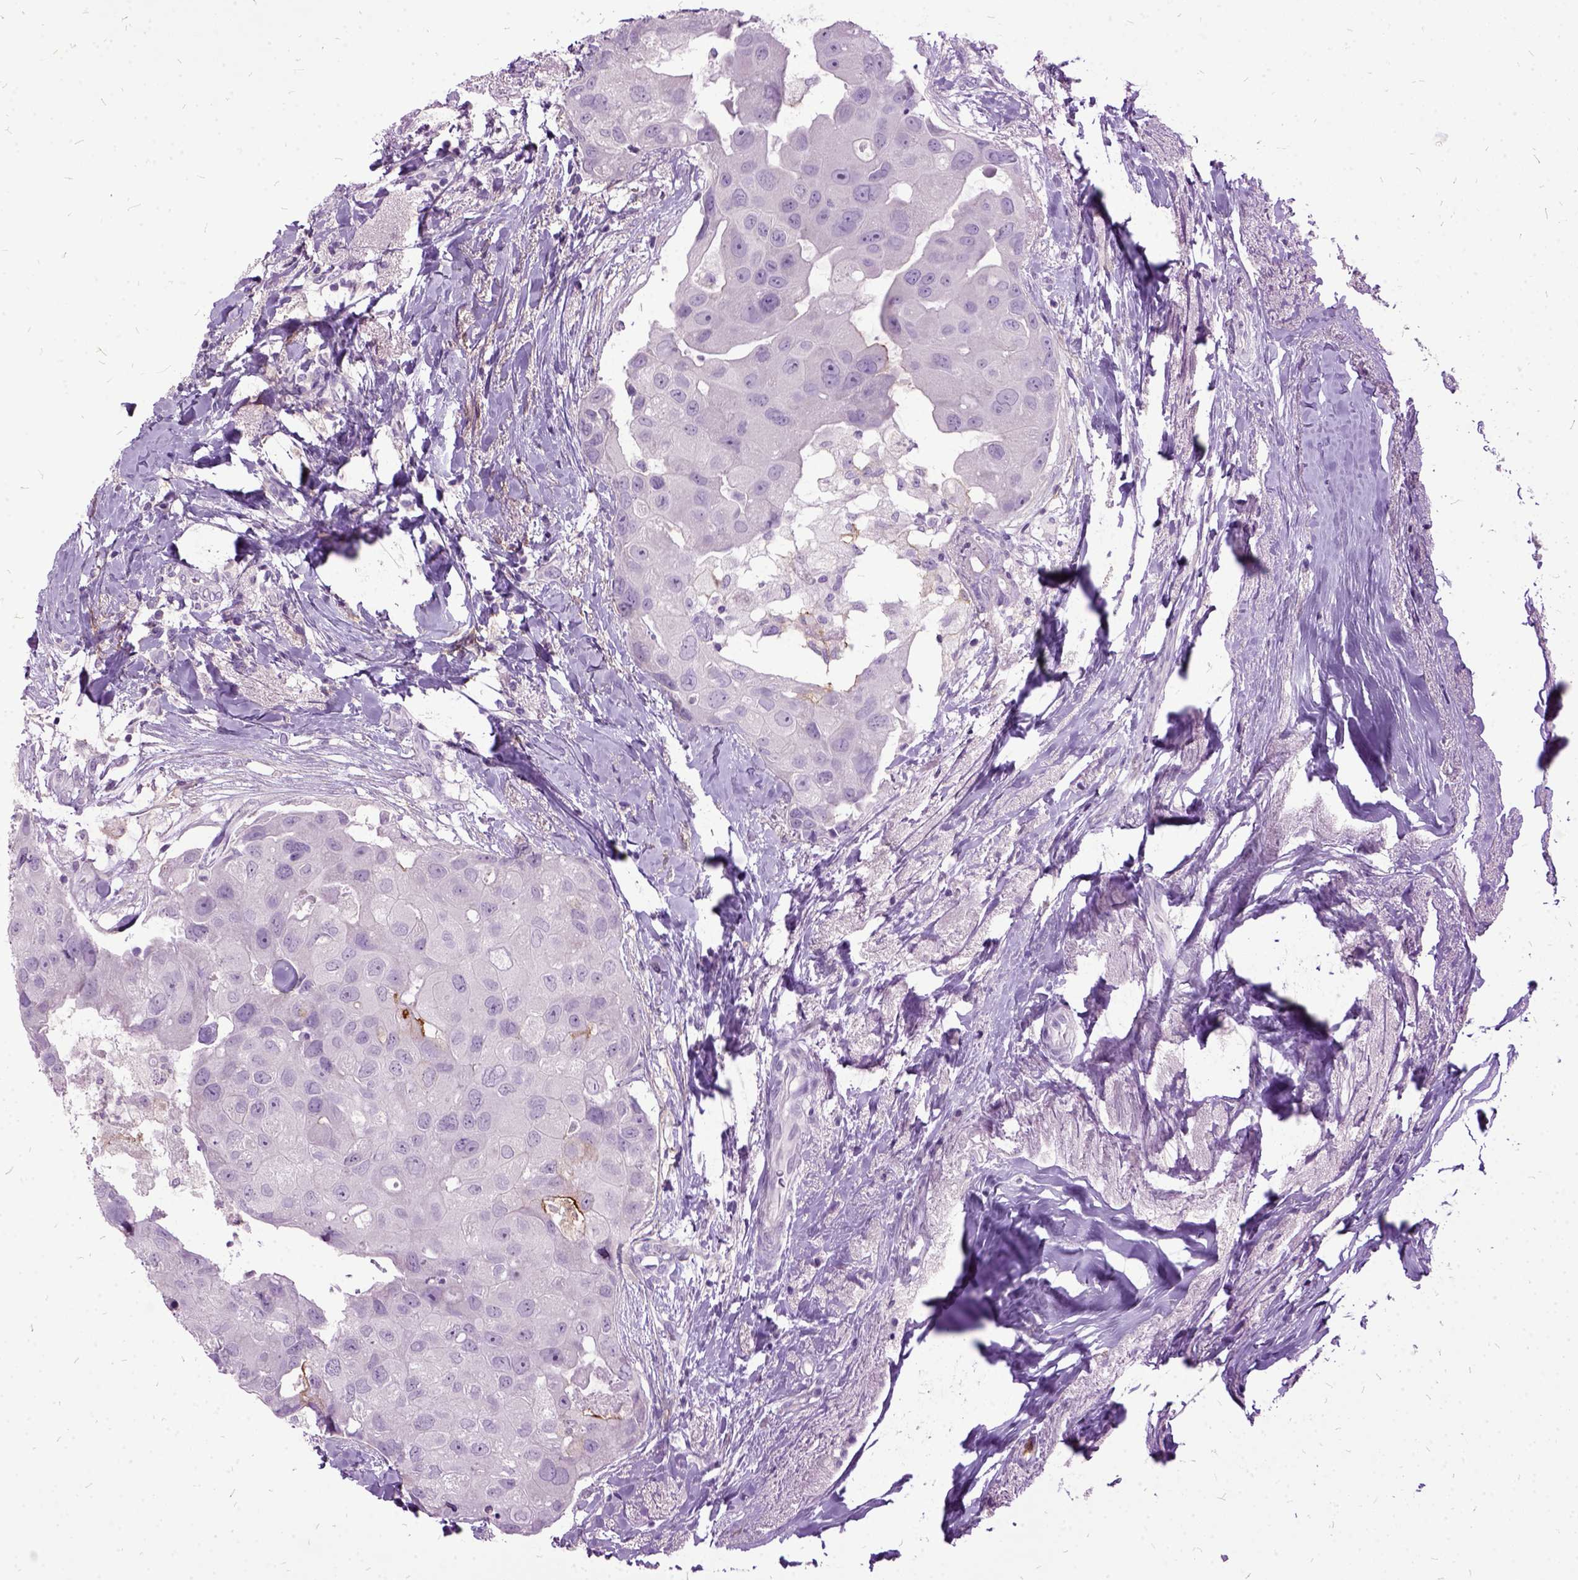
{"staining": {"intensity": "negative", "quantity": "none", "location": "none"}, "tissue": "breast cancer", "cell_type": "Tumor cells", "image_type": "cancer", "snomed": [{"axis": "morphology", "description": "Duct carcinoma"}, {"axis": "topography", "description": "Breast"}], "caption": "DAB immunohistochemical staining of breast cancer (invasive ductal carcinoma) shows no significant staining in tumor cells.", "gene": "MME", "patient": {"sex": "female", "age": 43}}